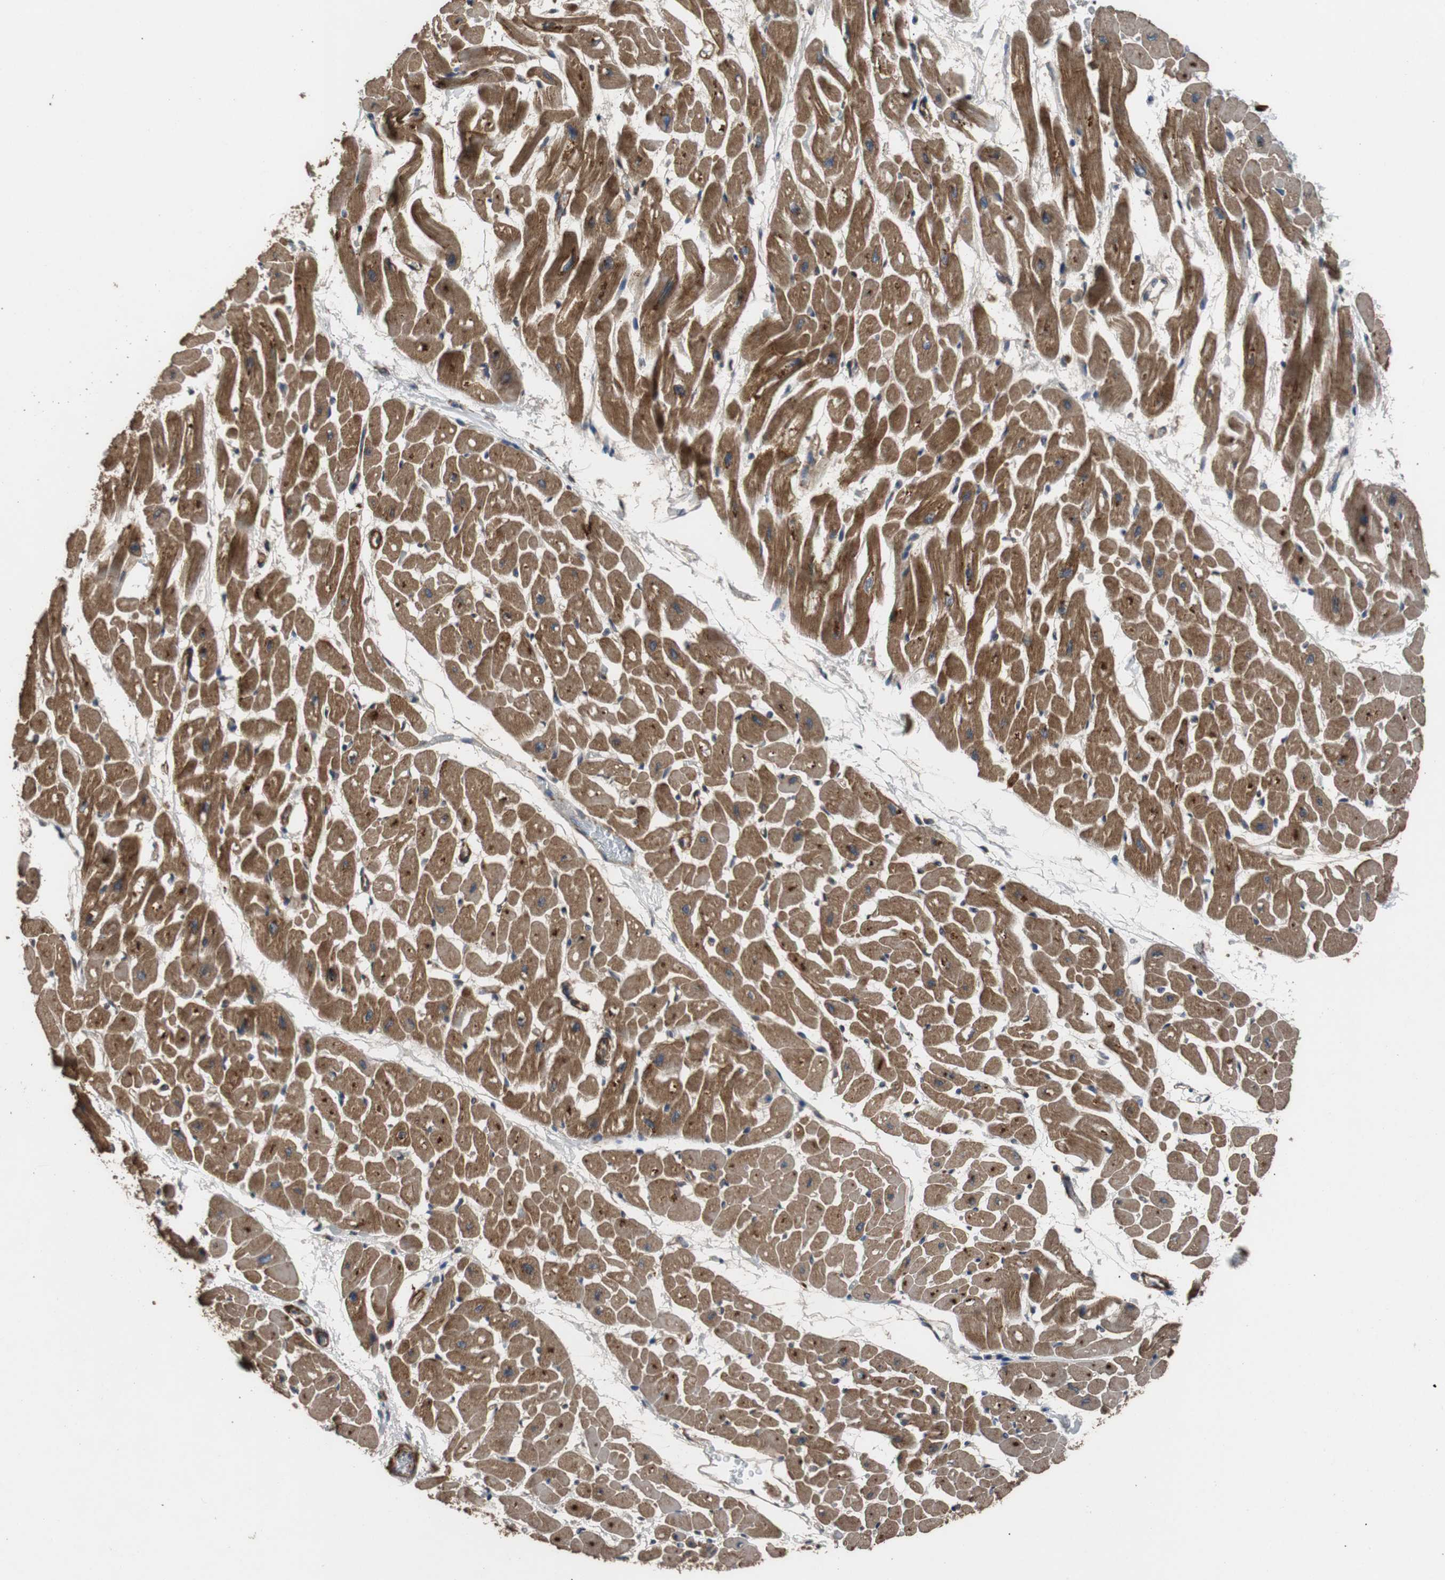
{"staining": {"intensity": "strong", "quantity": ">75%", "location": "cytoplasmic/membranous"}, "tissue": "heart muscle", "cell_type": "Cardiomyocytes", "image_type": "normal", "snomed": [{"axis": "morphology", "description": "Normal tissue, NOS"}, {"axis": "topography", "description": "Heart"}], "caption": "This photomicrograph shows IHC staining of benign human heart muscle, with high strong cytoplasmic/membranous positivity in approximately >75% of cardiomyocytes.", "gene": "PITRM1", "patient": {"sex": "male", "age": 45}}